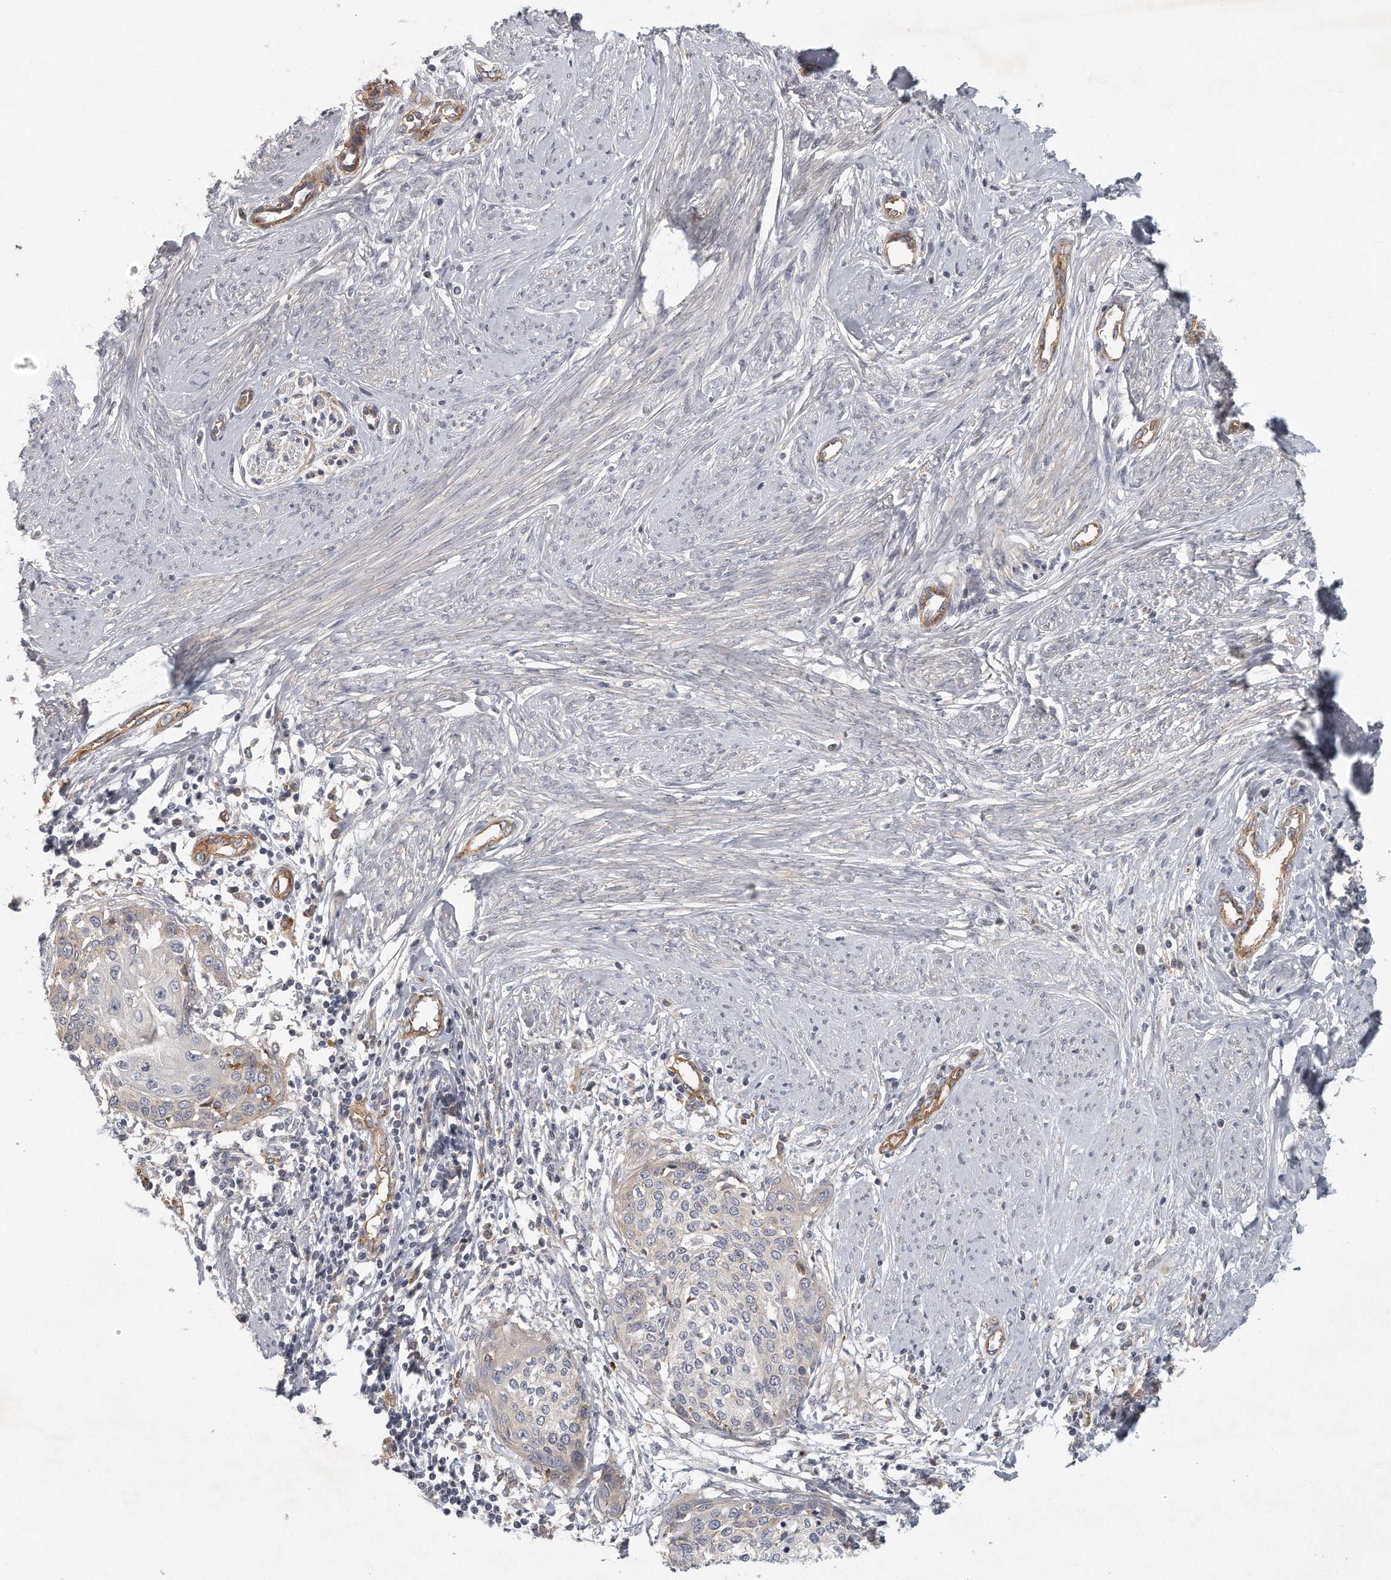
{"staining": {"intensity": "negative", "quantity": "none", "location": "none"}, "tissue": "cervical cancer", "cell_type": "Tumor cells", "image_type": "cancer", "snomed": [{"axis": "morphology", "description": "Squamous cell carcinoma, NOS"}, {"axis": "topography", "description": "Cervix"}], "caption": "Squamous cell carcinoma (cervical) was stained to show a protein in brown. There is no significant positivity in tumor cells.", "gene": "MTERF4", "patient": {"sex": "female", "age": 37}}